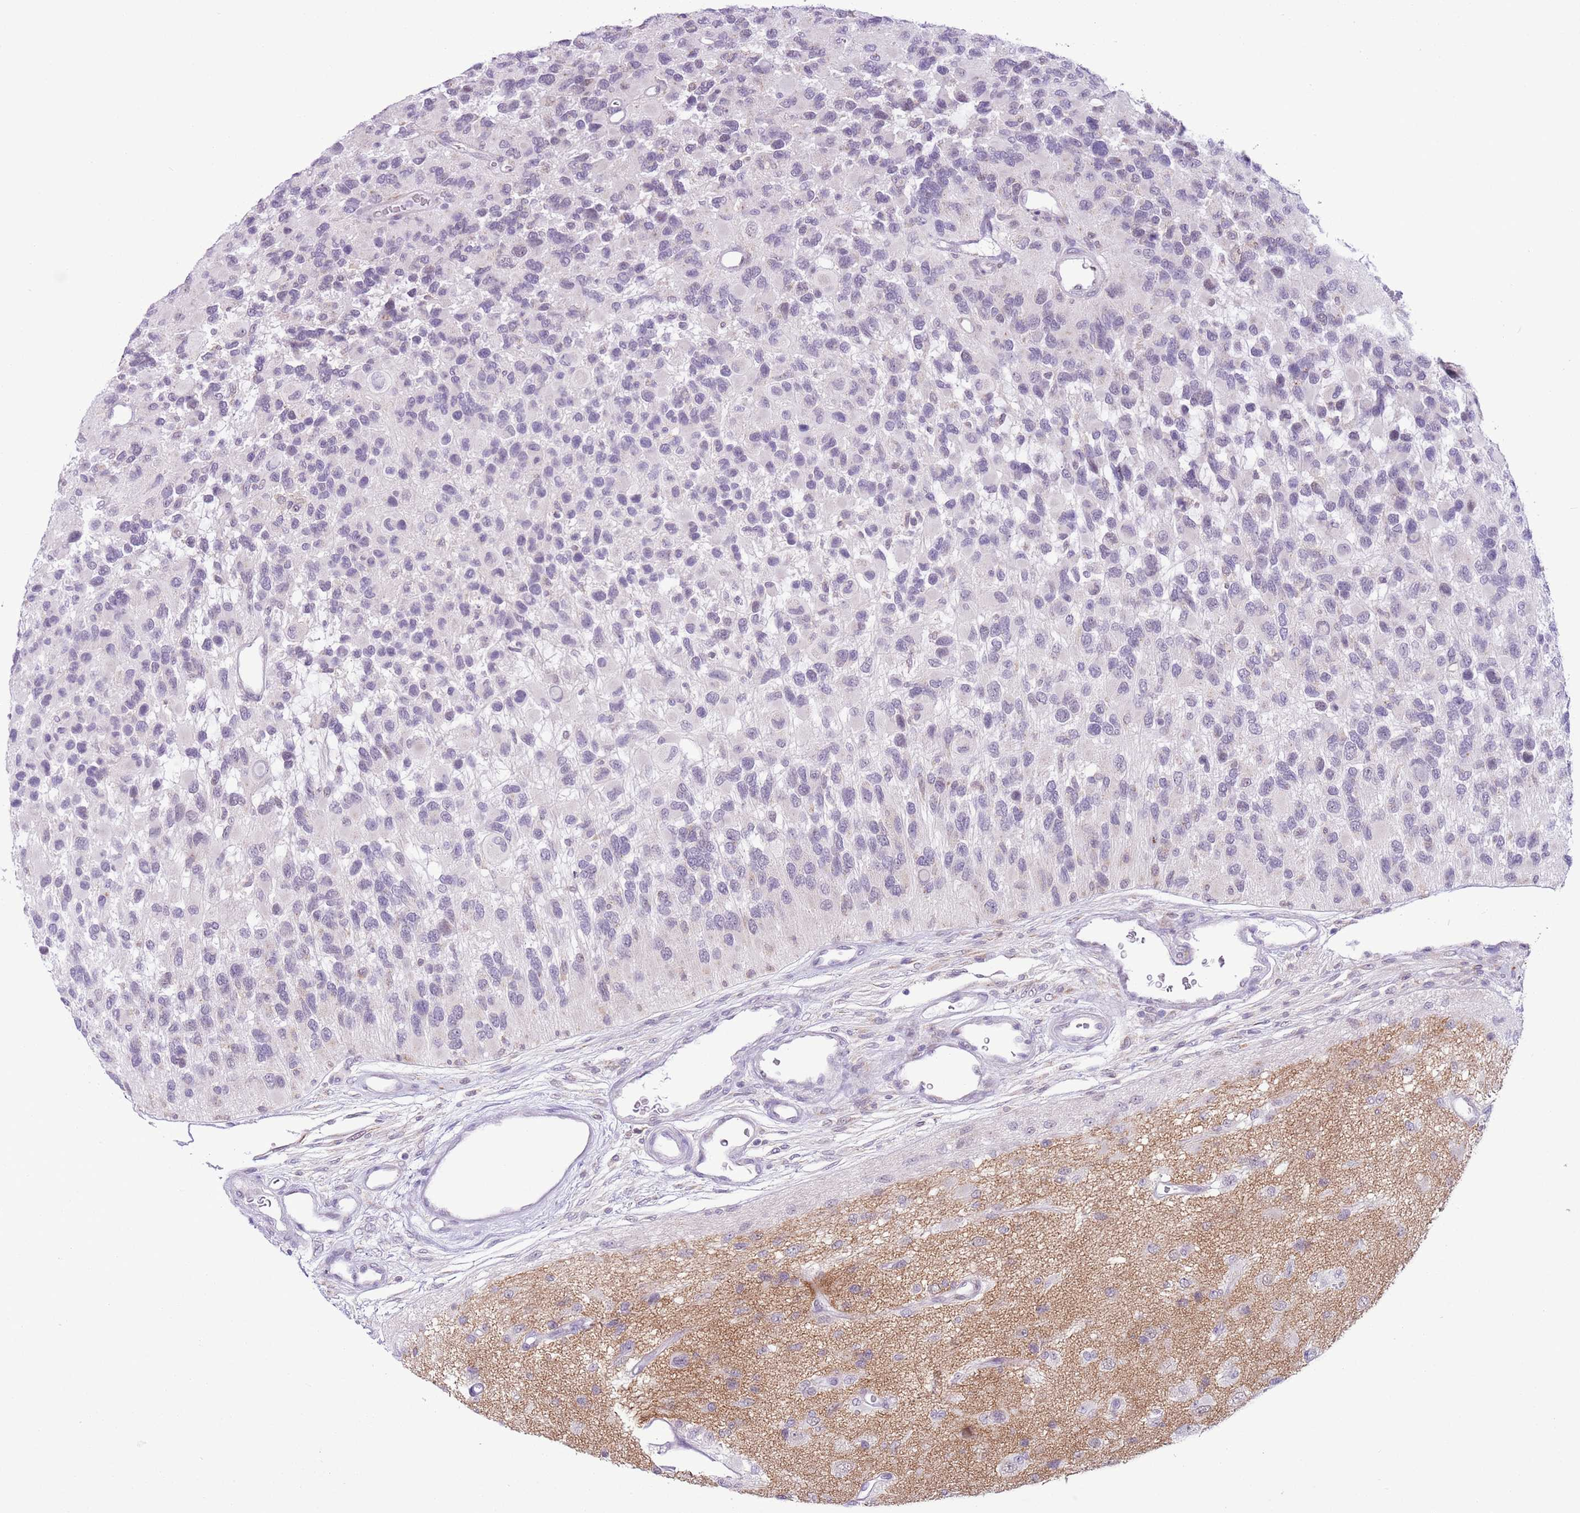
{"staining": {"intensity": "negative", "quantity": "none", "location": "none"}, "tissue": "glioma", "cell_type": "Tumor cells", "image_type": "cancer", "snomed": [{"axis": "morphology", "description": "Glioma, malignant, High grade"}, {"axis": "topography", "description": "Brain"}], "caption": "The photomicrograph shows no significant expression in tumor cells of glioma.", "gene": "ZNF576", "patient": {"sex": "male", "age": 77}}